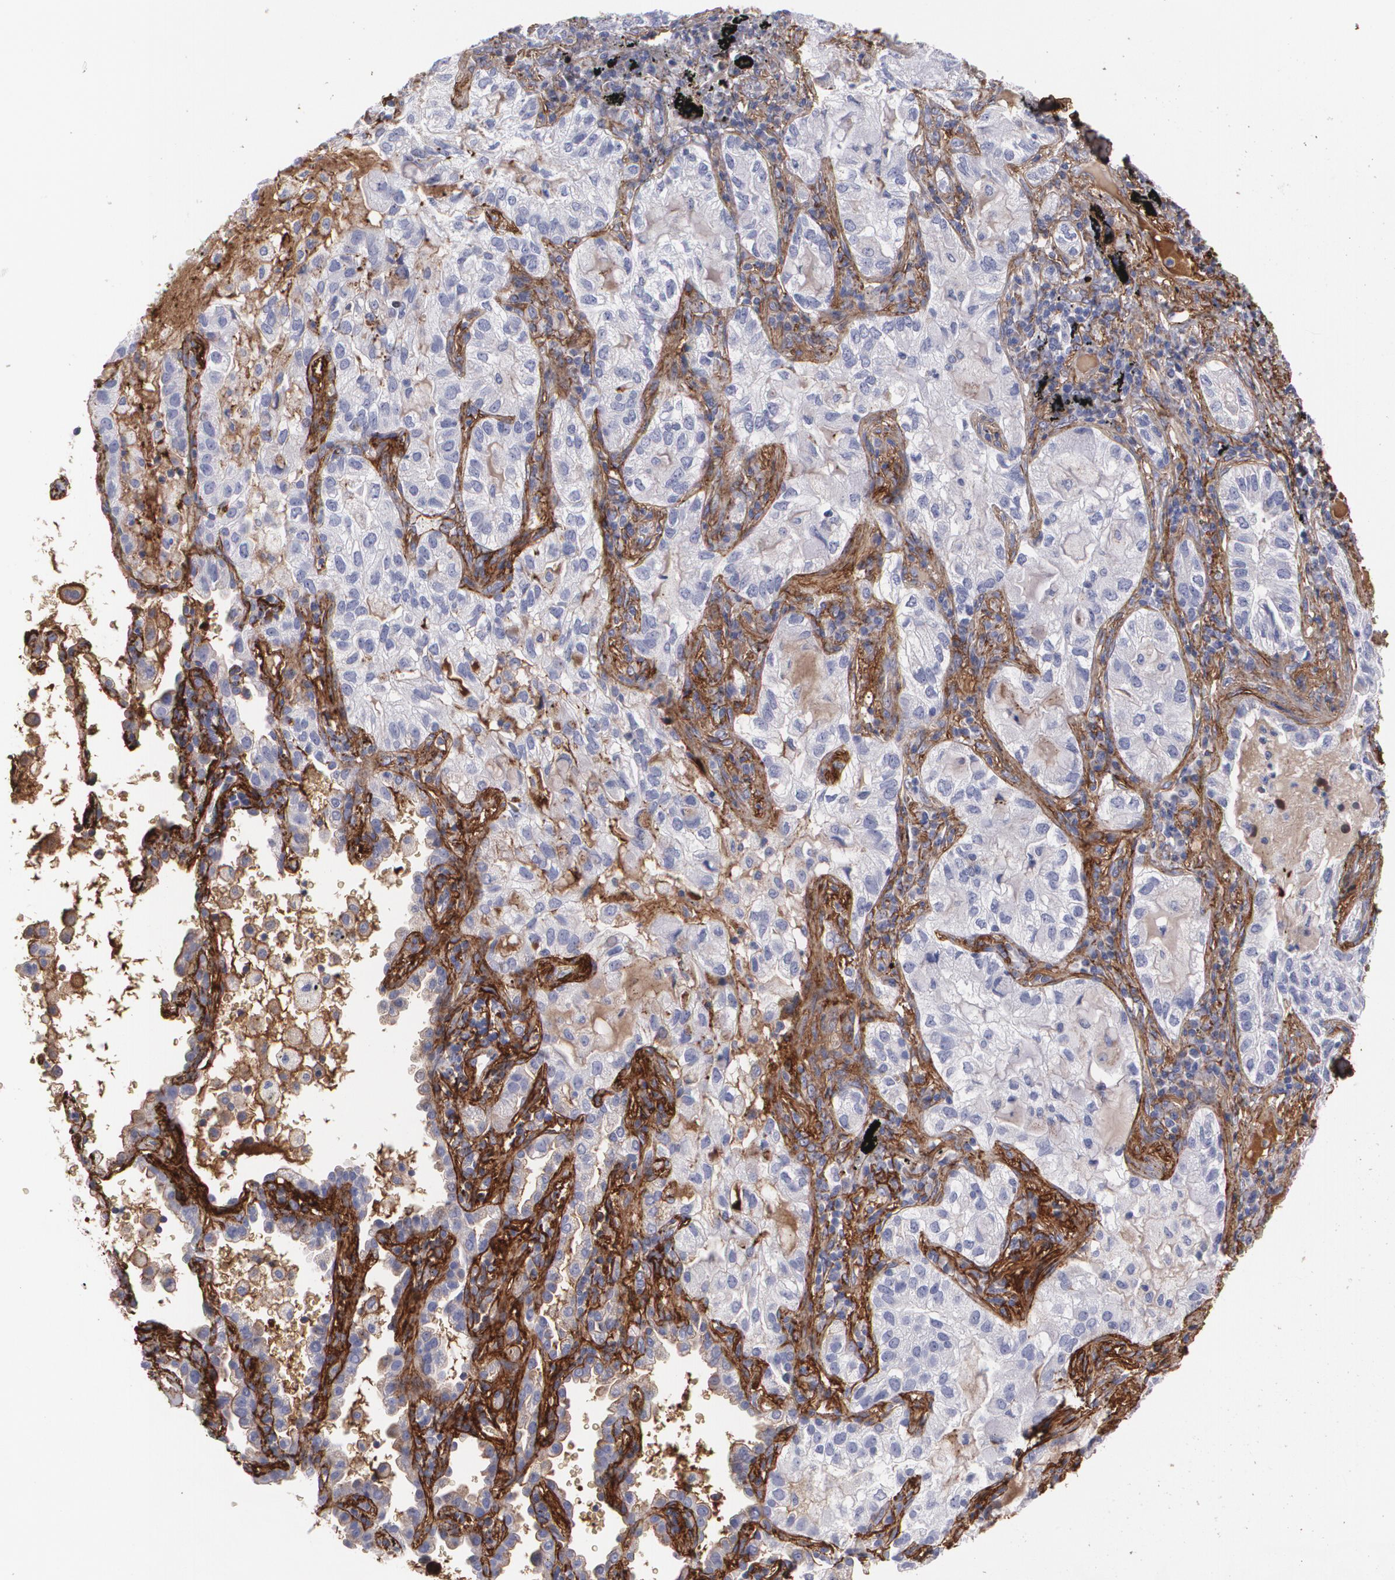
{"staining": {"intensity": "weak", "quantity": "<25%", "location": "cytoplasmic/membranous"}, "tissue": "lung cancer", "cell_type": "Tumor cells", "image_type": "cancer", "snomed": [{"axis": "morphology", "description": "Adenocarcinoma, NOS"}, {"axis": "topography", "description": "Lung"}], "caption": "Tumor cells are negative for brown protein staining in lung adenocarcinoma.", "gene": "FBLN1", "patient": {"sex": "female", "age": 50}}